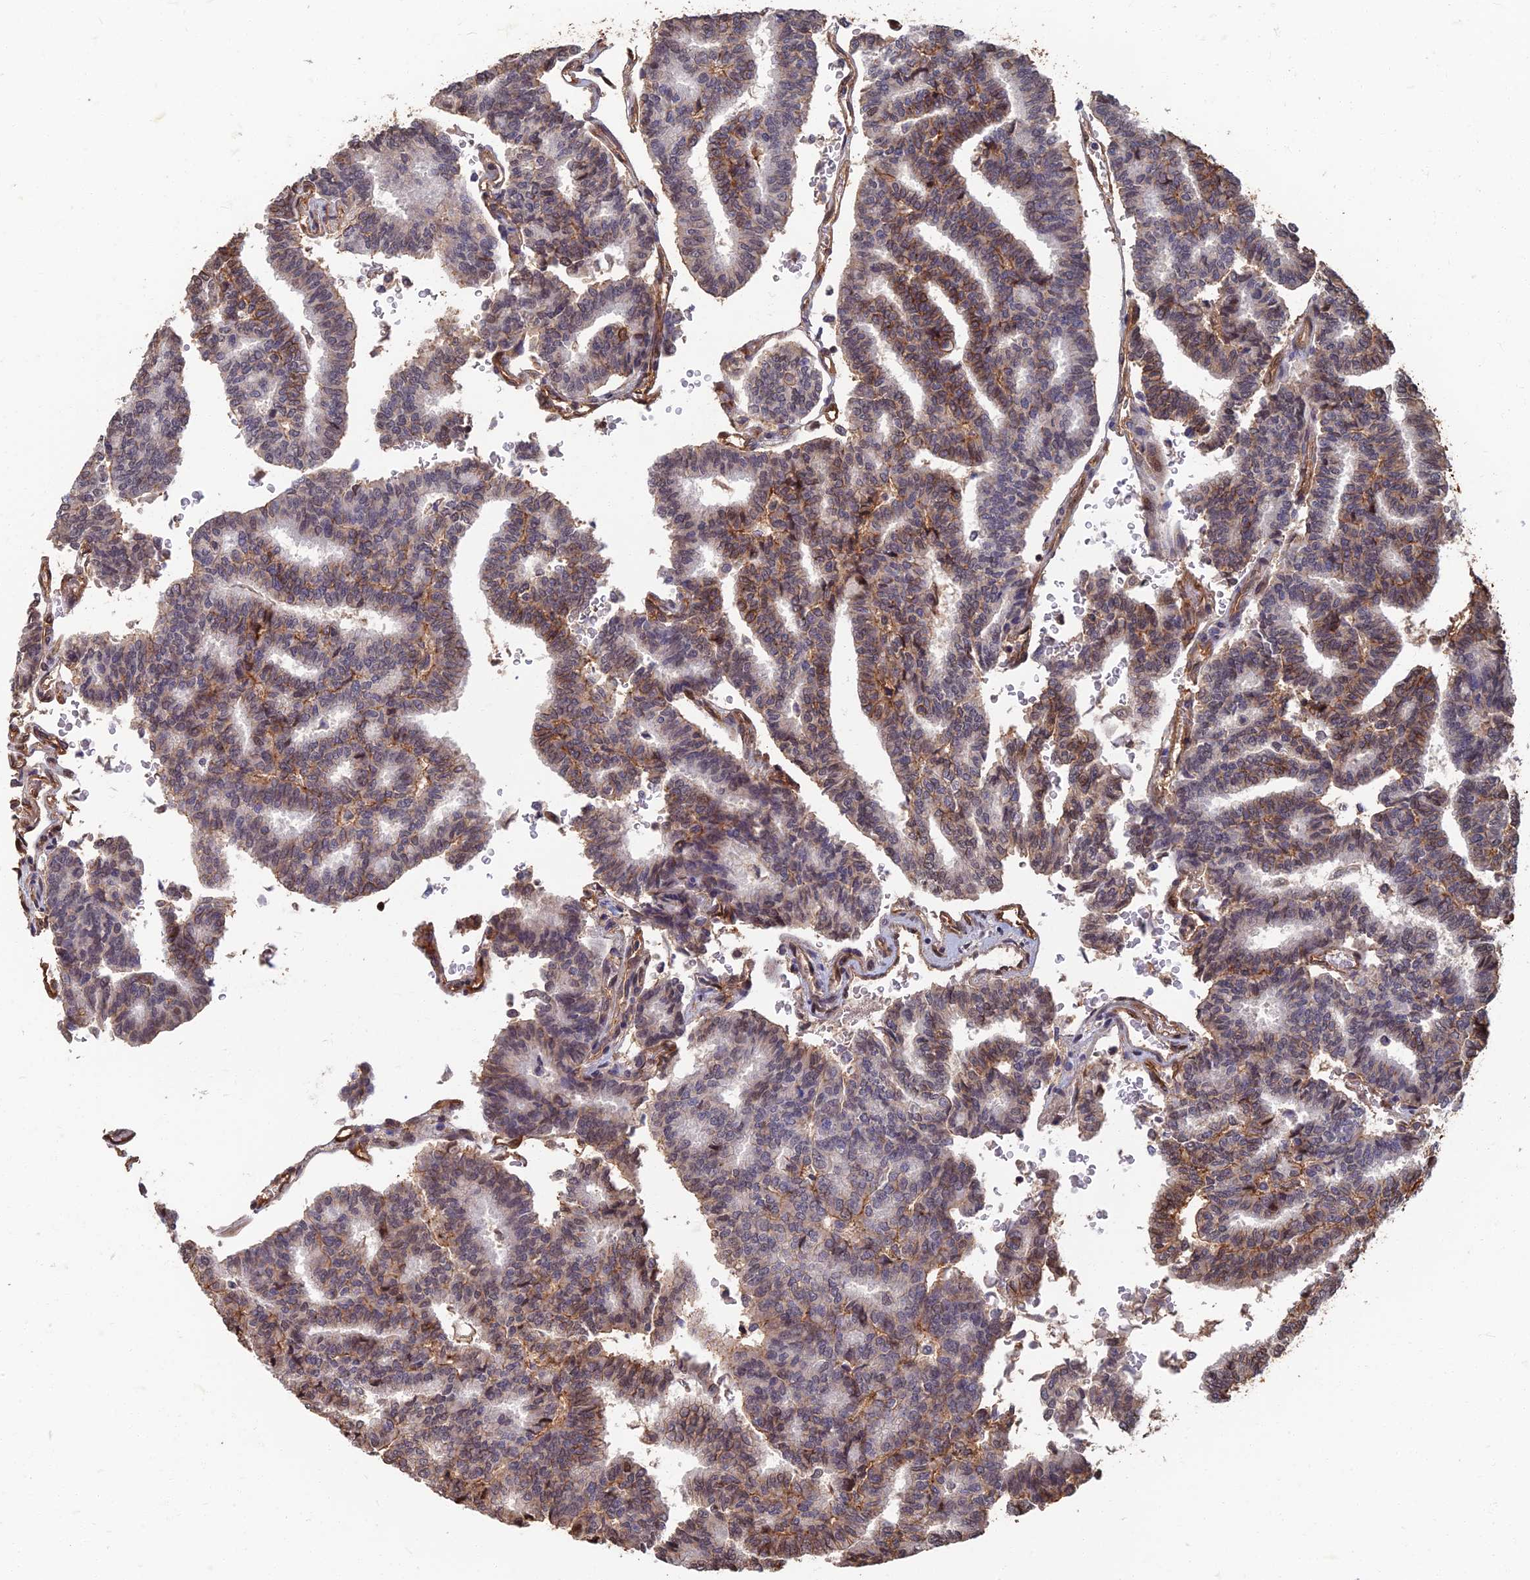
{"staining": {"intensity": "moderate", "quantity": "<25%", "location": "cytoplasmic/membranous"}, "tissue": "thyroid cancer", "cell_type": "Tumor cells", "image_type": "cancer", "snomed": [{"axis": "morphology", "description": "Papillary adenocarcinoma, NOS"}, {"axis": "topography", "description": "Thyroid gland"}], "caption": "An immunohistochemistry histopathology image of tumor tissue is shown. Protein staining in brown labels moderate cytoplasmic/membranous positivity in thyroid cancer within tumor cells. The staining was performed using DAB (3,3'-diaminobenzidine), with brown indicating positive protein expression. Nuclei are stained blue with hematoxylin.", "gene": "LRRN3", "patient": {"sex": "female", "age": 35}}